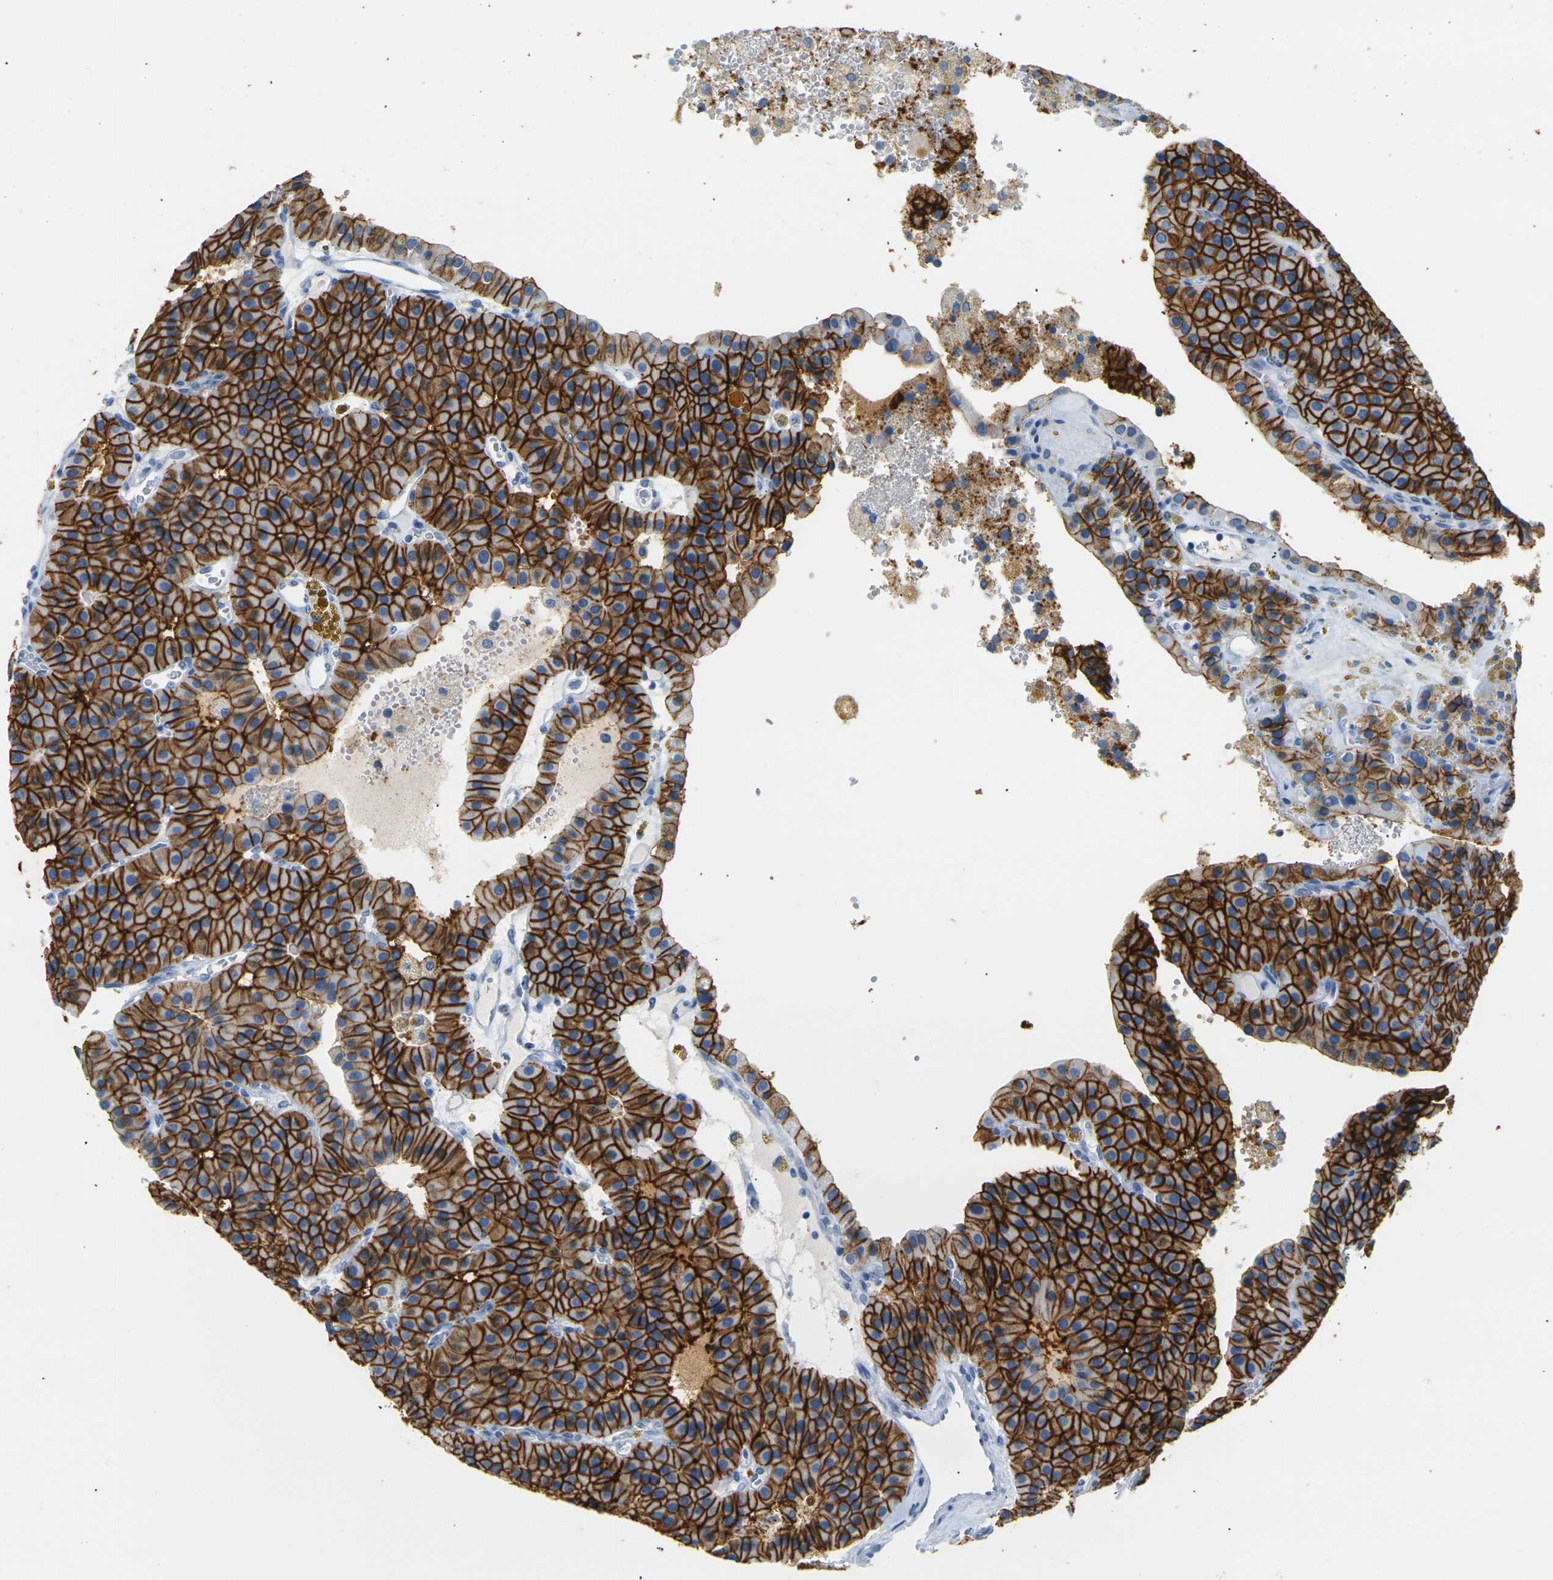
{"staining": {"intensity": "strong", "quantity": ">75%", "location": "cytoplasmic/membranous"}, "tissue": "parathyroid gland", "cell_type": "Glandular cells", "image_type": "normal", "snomed": [{"axis": "morphology", "description": "Normal tissue, NOS"}, {"axis": "morphology", "description": "Adenoma, NOS"}, {"axis": "topography", "description": "Parathyroid gland"}], "caption": "Immunohistochemical staining of benign parathyroid gland demonstrates >75% levels of strong cytoplasmic/membranous protein staining in about >75% of glandular cells. The staining was performed using DAB (3,3'-diaminobenzidine), with brown indicating positive protein expression. Nuclei are stained blue with hematoxylin.", "gene": "CLDN7", "patient": {"sex": "female", "age": 86}}